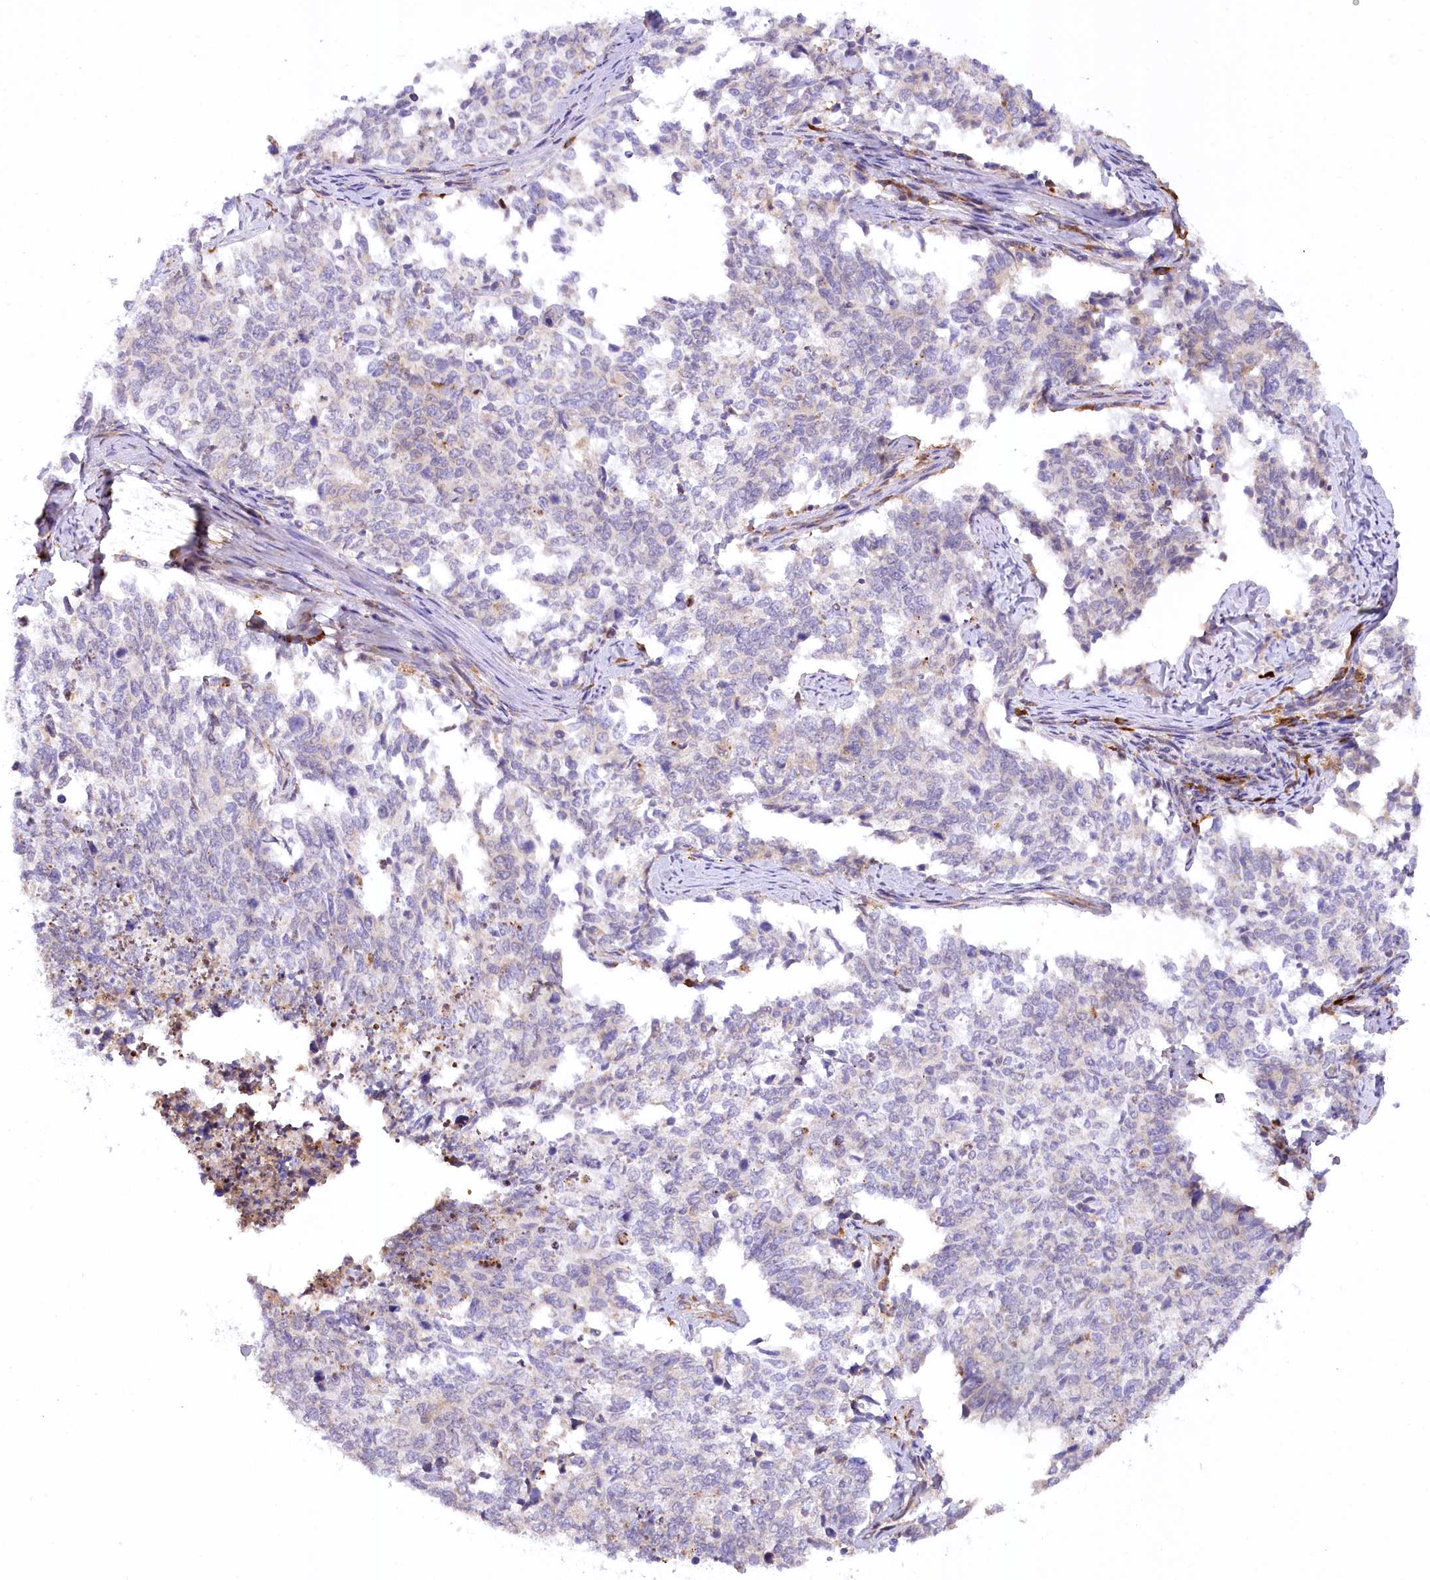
{"staining": {"intensity": "negative", "quantity": "none", "location": "none"}, "tissue": "cervical cancer", "cell_type": "Tumor cells", "image_type": "cancer", "snomed": [{"axis": "morphology", "description": "Squamous cell carcinoma, NOS"}, {"axis": "topography", "description": "Cervix"}], "caption": "The image displays no significant expression in tumor cells of squamous cell carcinoma (cervical). Brightfield microscopy of immunohistochemistry stained with DAB (3,3'-diaminobenzidine) (brown) and hematoxylin (blue), captured at high magnification.", "gene": "NCKAP5", "patient": {"sex": "female", "age": 63}}